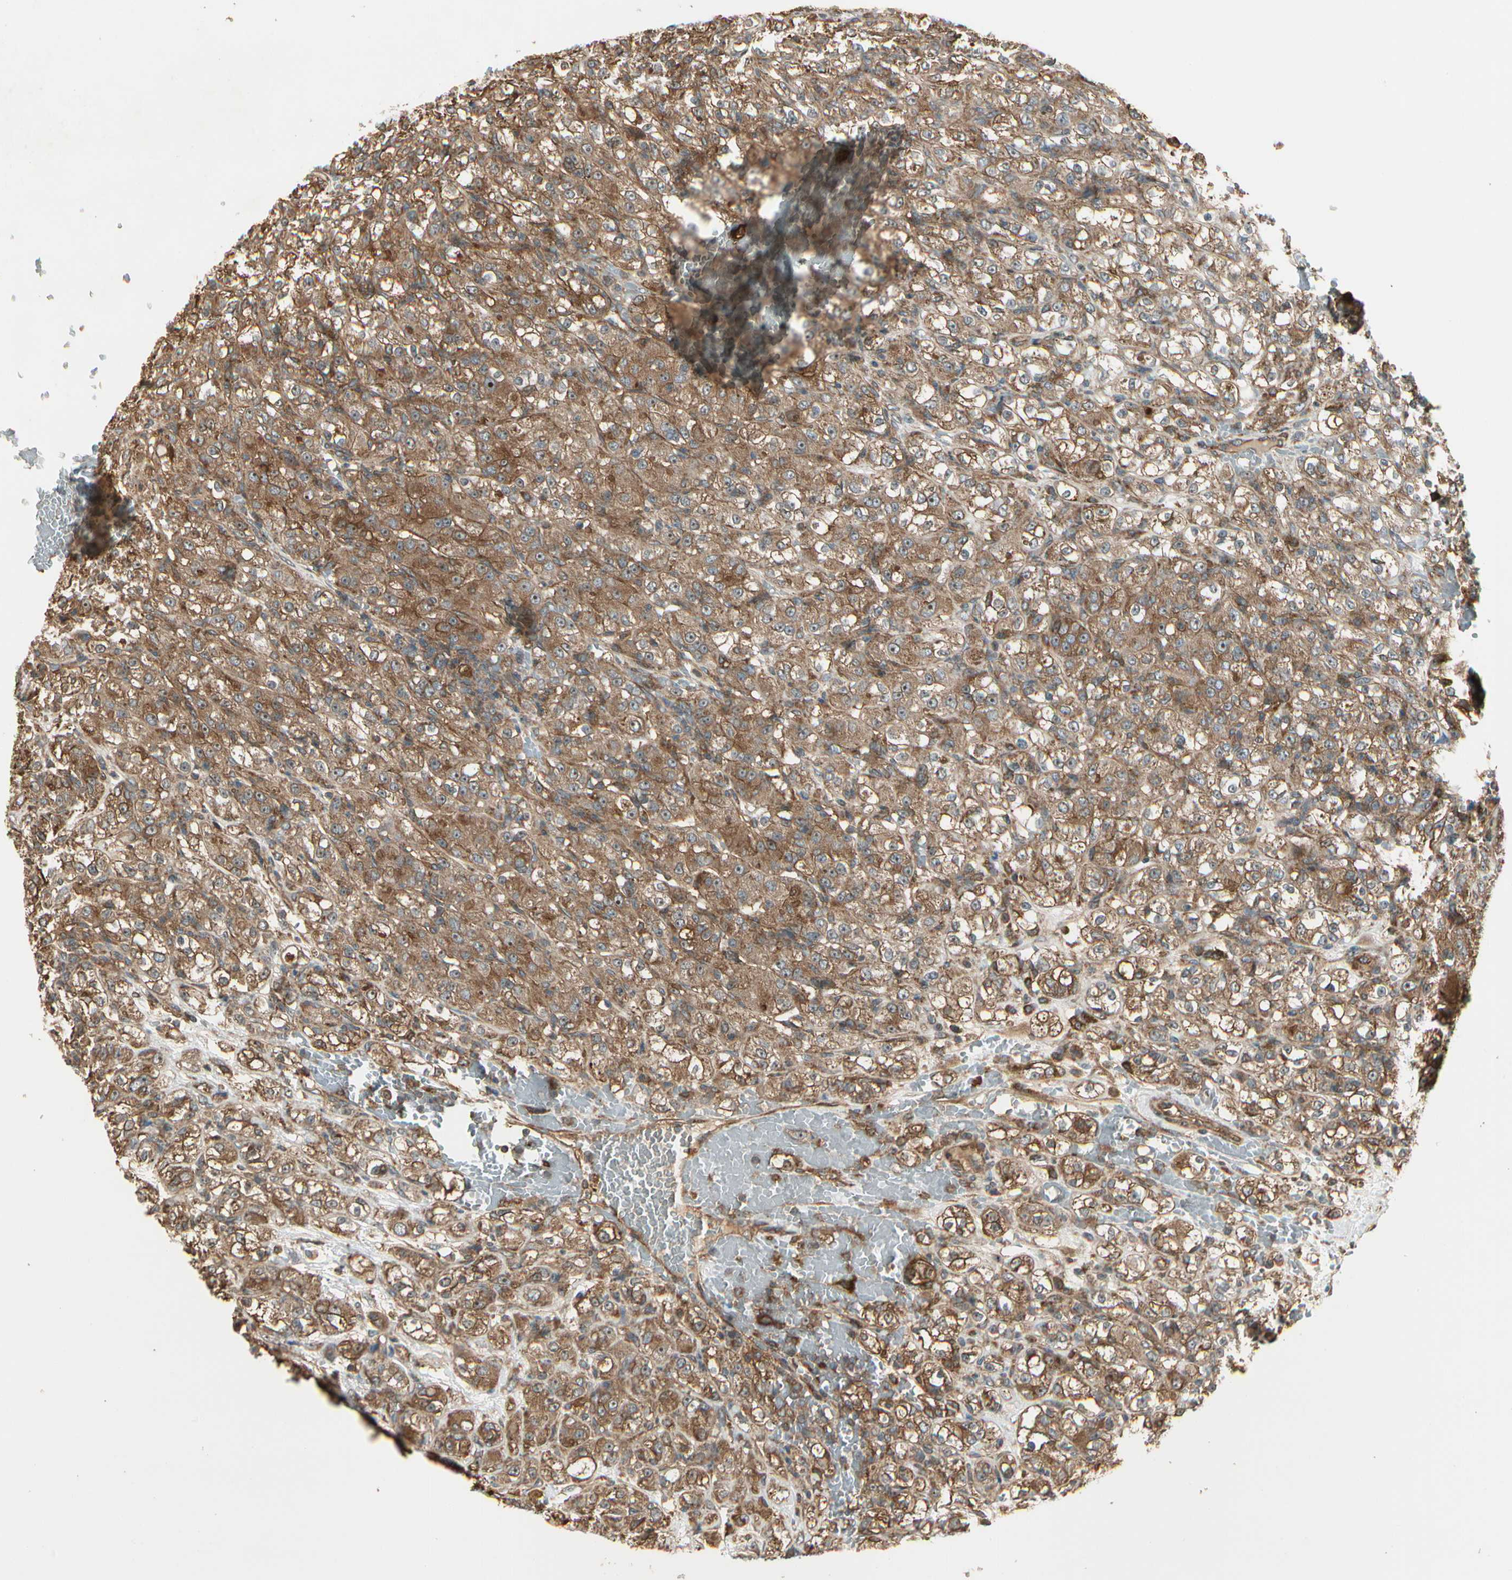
{"staining": {"intensity": "strong", "quantity": ">75%", "location": "cytoplasmic/membranous"}, "tissue": "renal cancer", "cell_type": "Tumor cells", "image_type": "cancer", "snomed": [{"axis": "morphology", "description": "Normal tissue, NOS"}, {"axis": "morphology", "description": "Adenocarcinoma, NOS"}, {"axis": "topography", "description": "Kidney"}], "caption": "Human renal cancer stained with a brown dye displays strong cytoplasmic/membranous positive expression in about >75% of tumor cells.", "gene": "FKBP15", "patient": {"sex": "male", "age": 61}}